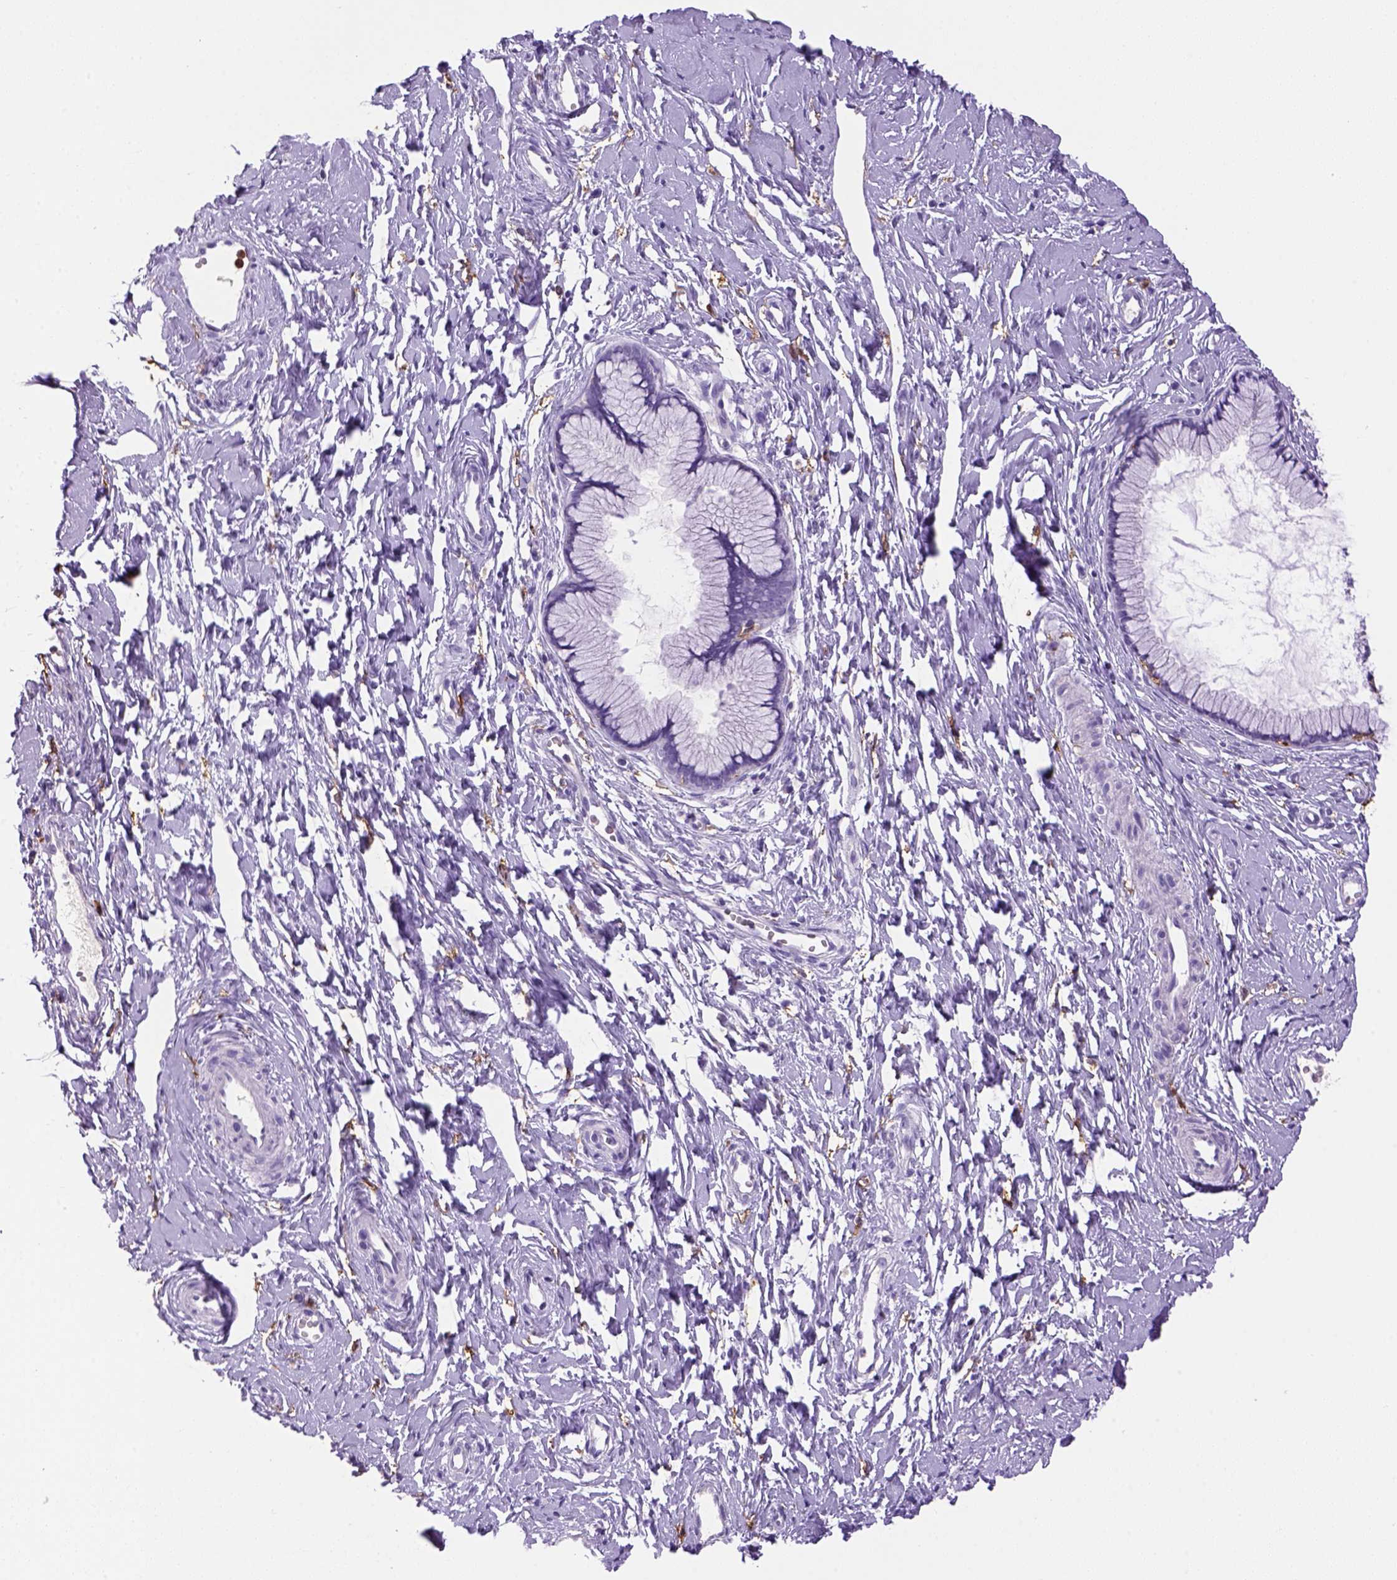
{"staining": {"intensity": "negative", "quantity": "none", "location": "none"}, "tissue": "cervix", "cell_type": "Glandular cells", "image_type": "normal", "snomed": [{"axis": "morphology", "description": "Normal tissue, NOS"}, {"axis": "topography", "description": "Cervix"}], "caption": "An immunohistochemistry (IHC) photomicrograph of benign cervix is shown. There is no staining in glandular cells of cervix. (Stains: DAB IHC with hematoxylin counter stain, Microscopy: brightfield microscopy at high magnification).", "gene": "CD14", "patient": {"sex": "female", "age": 40}}